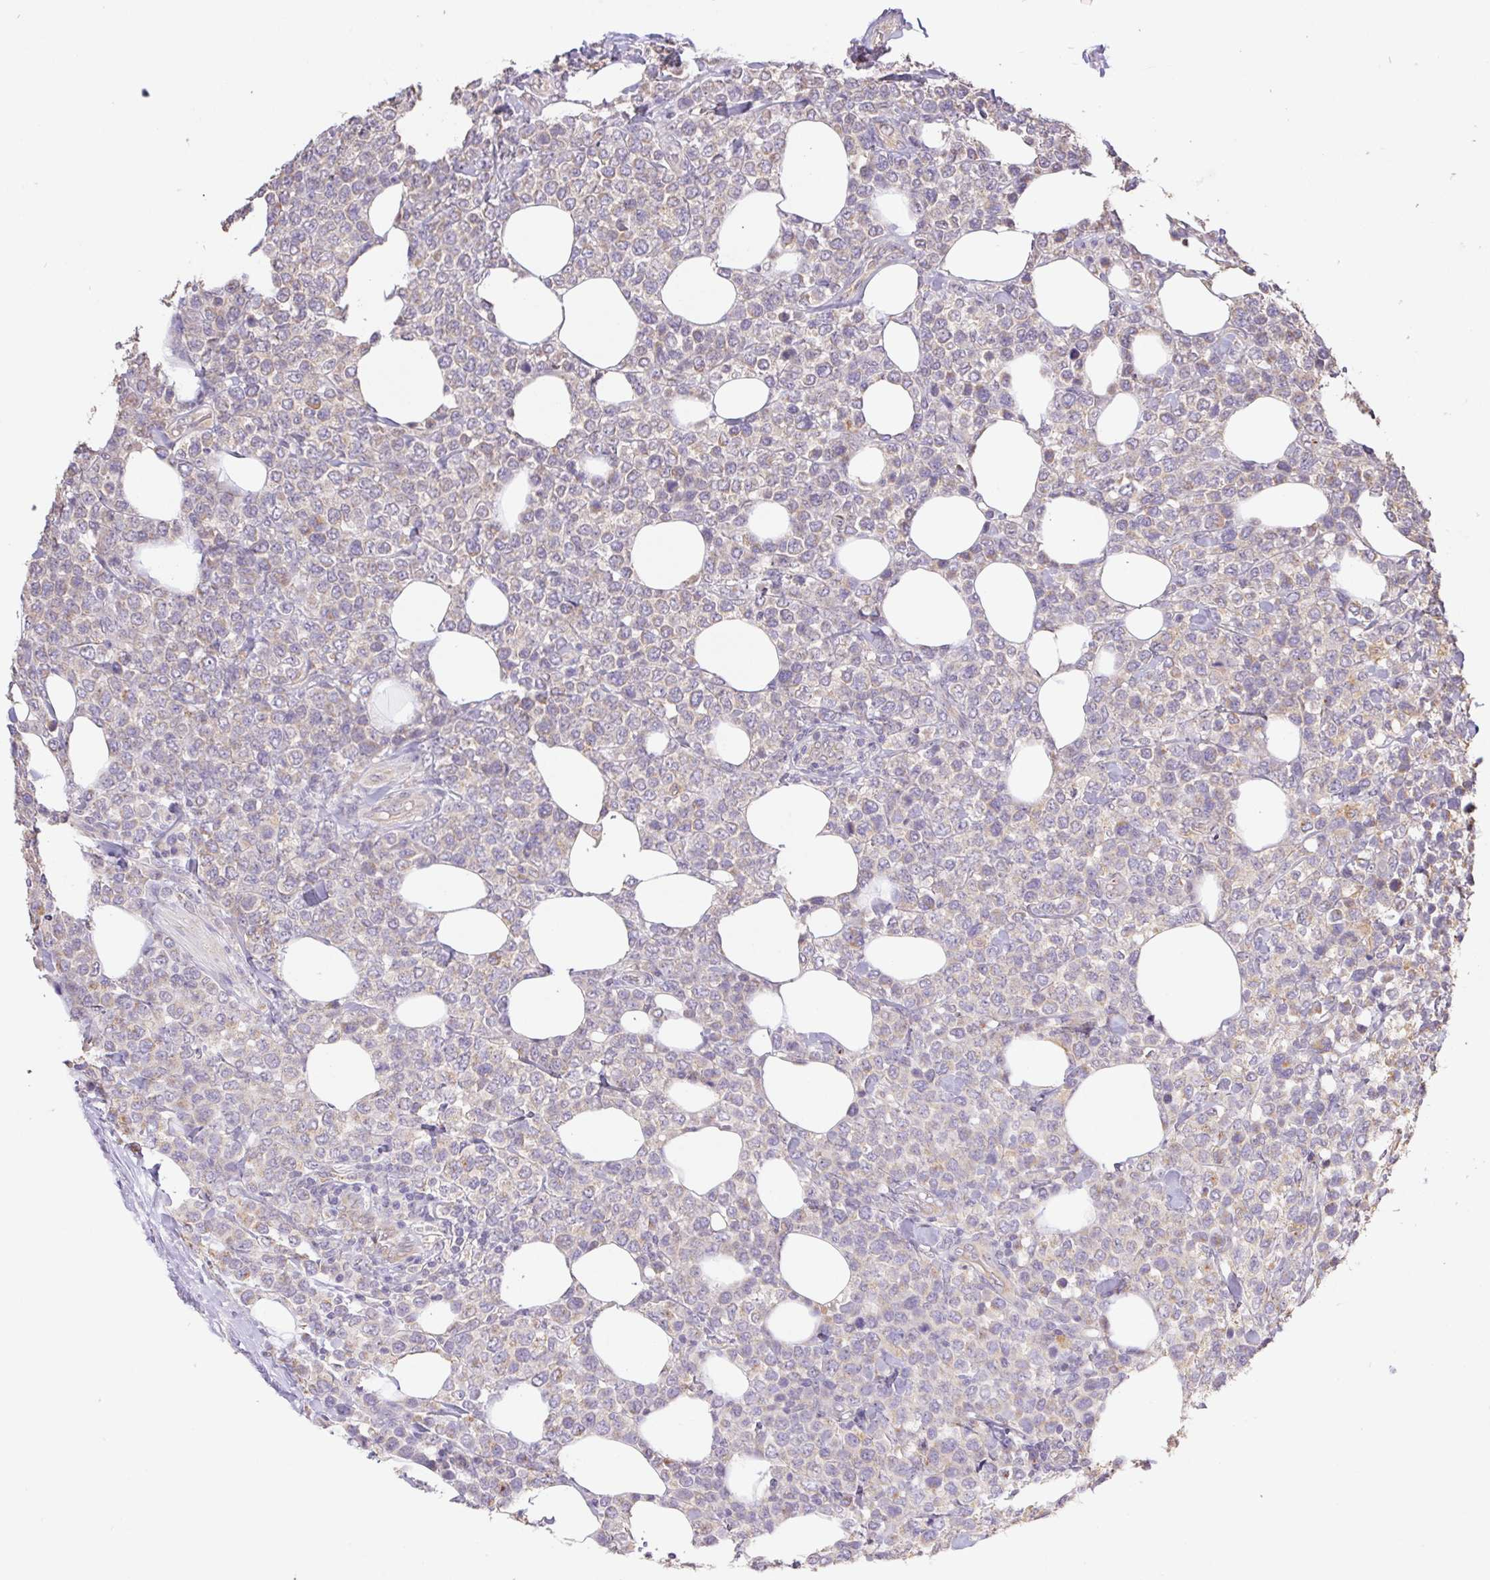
{"staining": {"intensity": "negative", "quantity": "none", "location": "none"}, "tissue": "lymphoma", "cell_type": "Tumor cells", "image_type": "cancer", "snomed": [{"axis": "morphology", "description": "Malignant lymphoma, non-Hodgkin's type, High grade"}, {"axis": "topography", "description": "Soft tissue"}], "caption": "The micrograph reveals no significant expression in tumor cells of malignant lymphoma, non-Hodgkin's type (high-grade).", "gene": "RAB11A", "patient": {"sex": "female", "age": 56}}